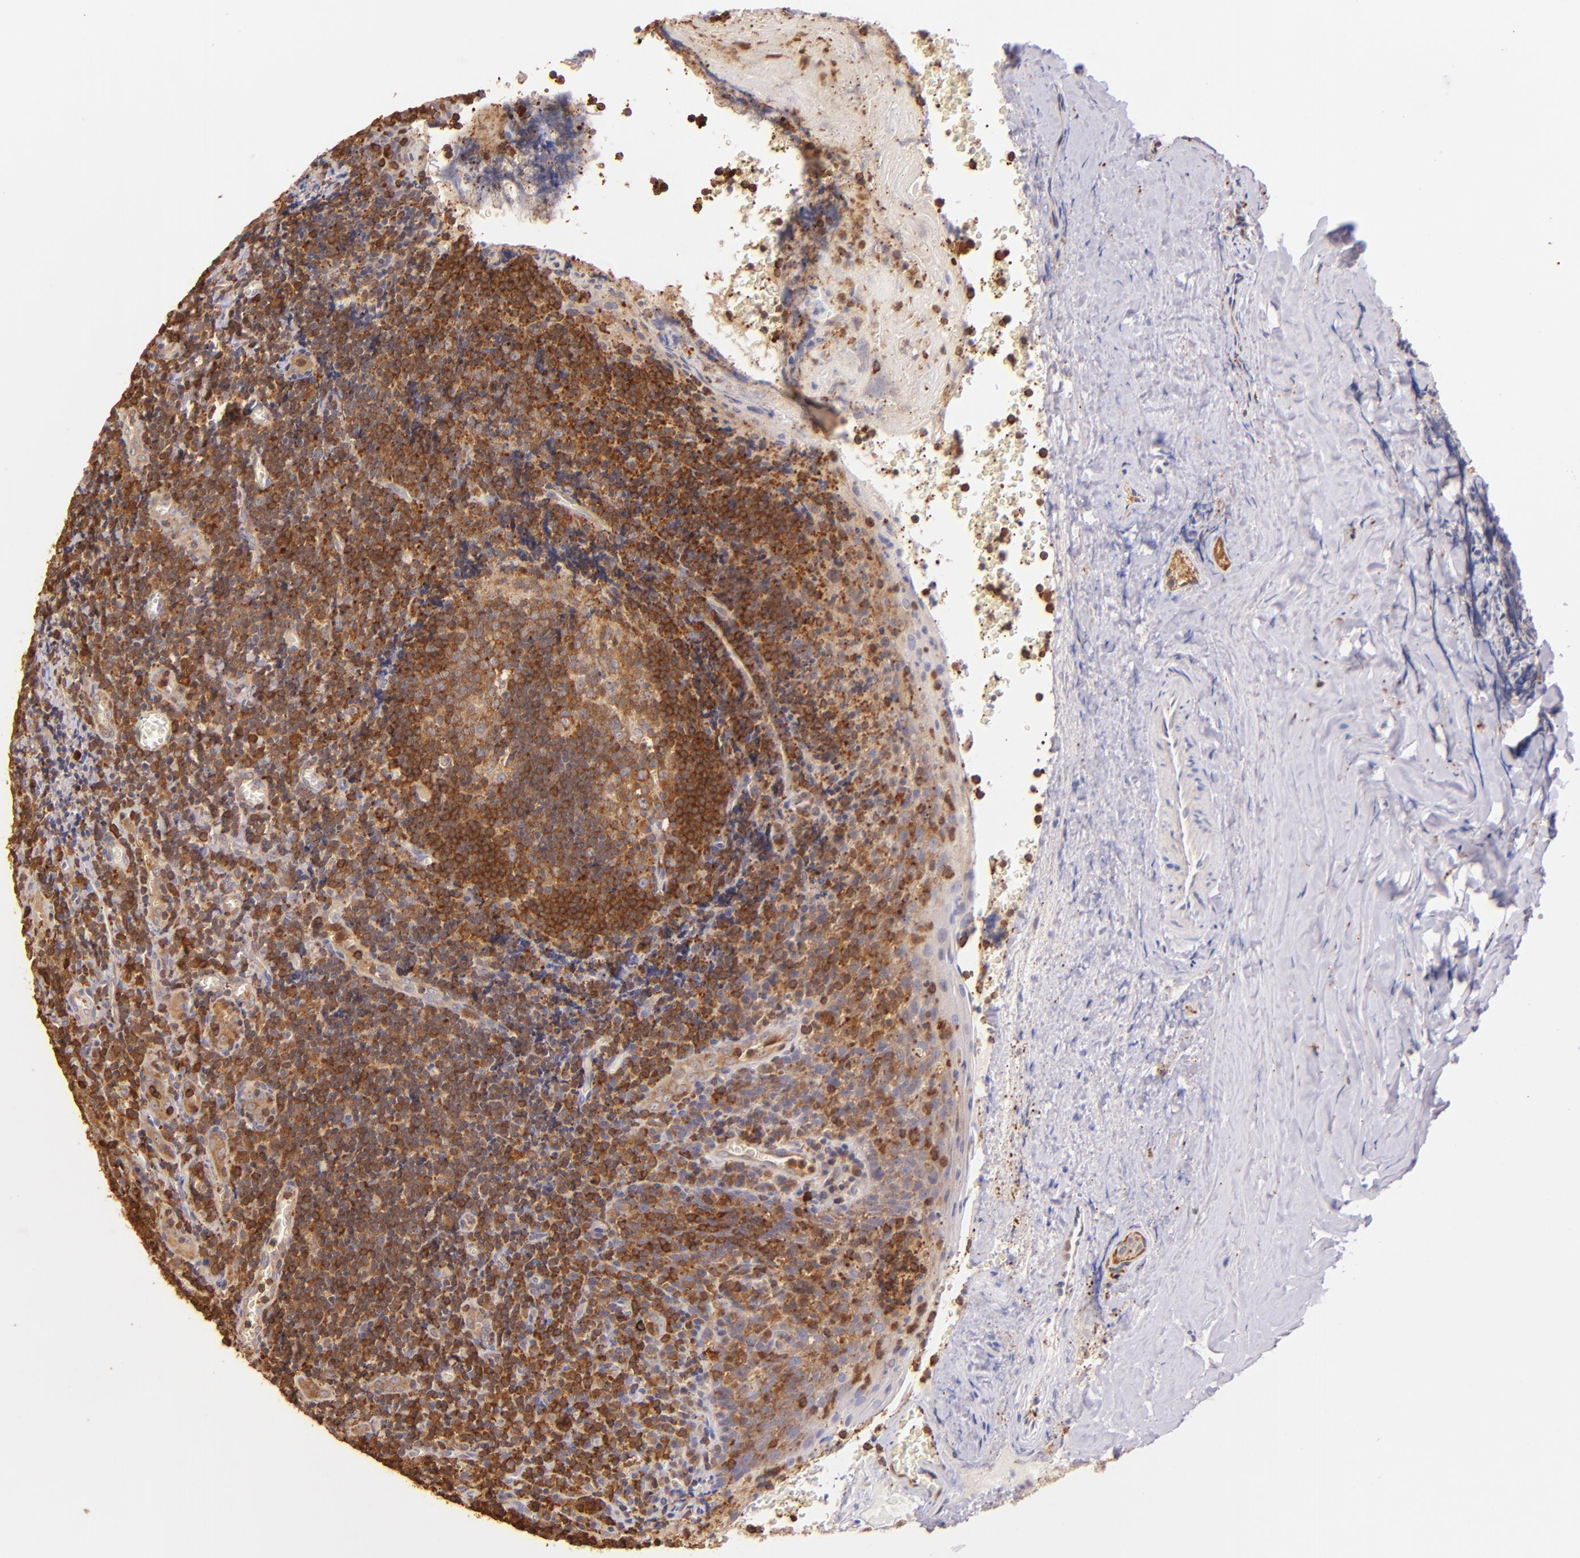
{"staining": {"intensity": "strong", "quantity": ">75%", "location": "cytoplasmic/membranous"}, "tissue": "tonsil", "cell_type": "Germinal center cells", "image_type": "normal", "snomed": [{"axis": "morphology", "description": "Normal tissue, NOS"}, {"axis": "topography", "description": "Tonsil"}], "caption": "Strong cytoplasmic/membranous protein expression is appreciated in approximately >75% of germinal center cells in tonsil. (Brightfield microscopy of DAB IHC at high magnification).", "gene": "BTK", "patient": {"sex": "male", "age": 20}}